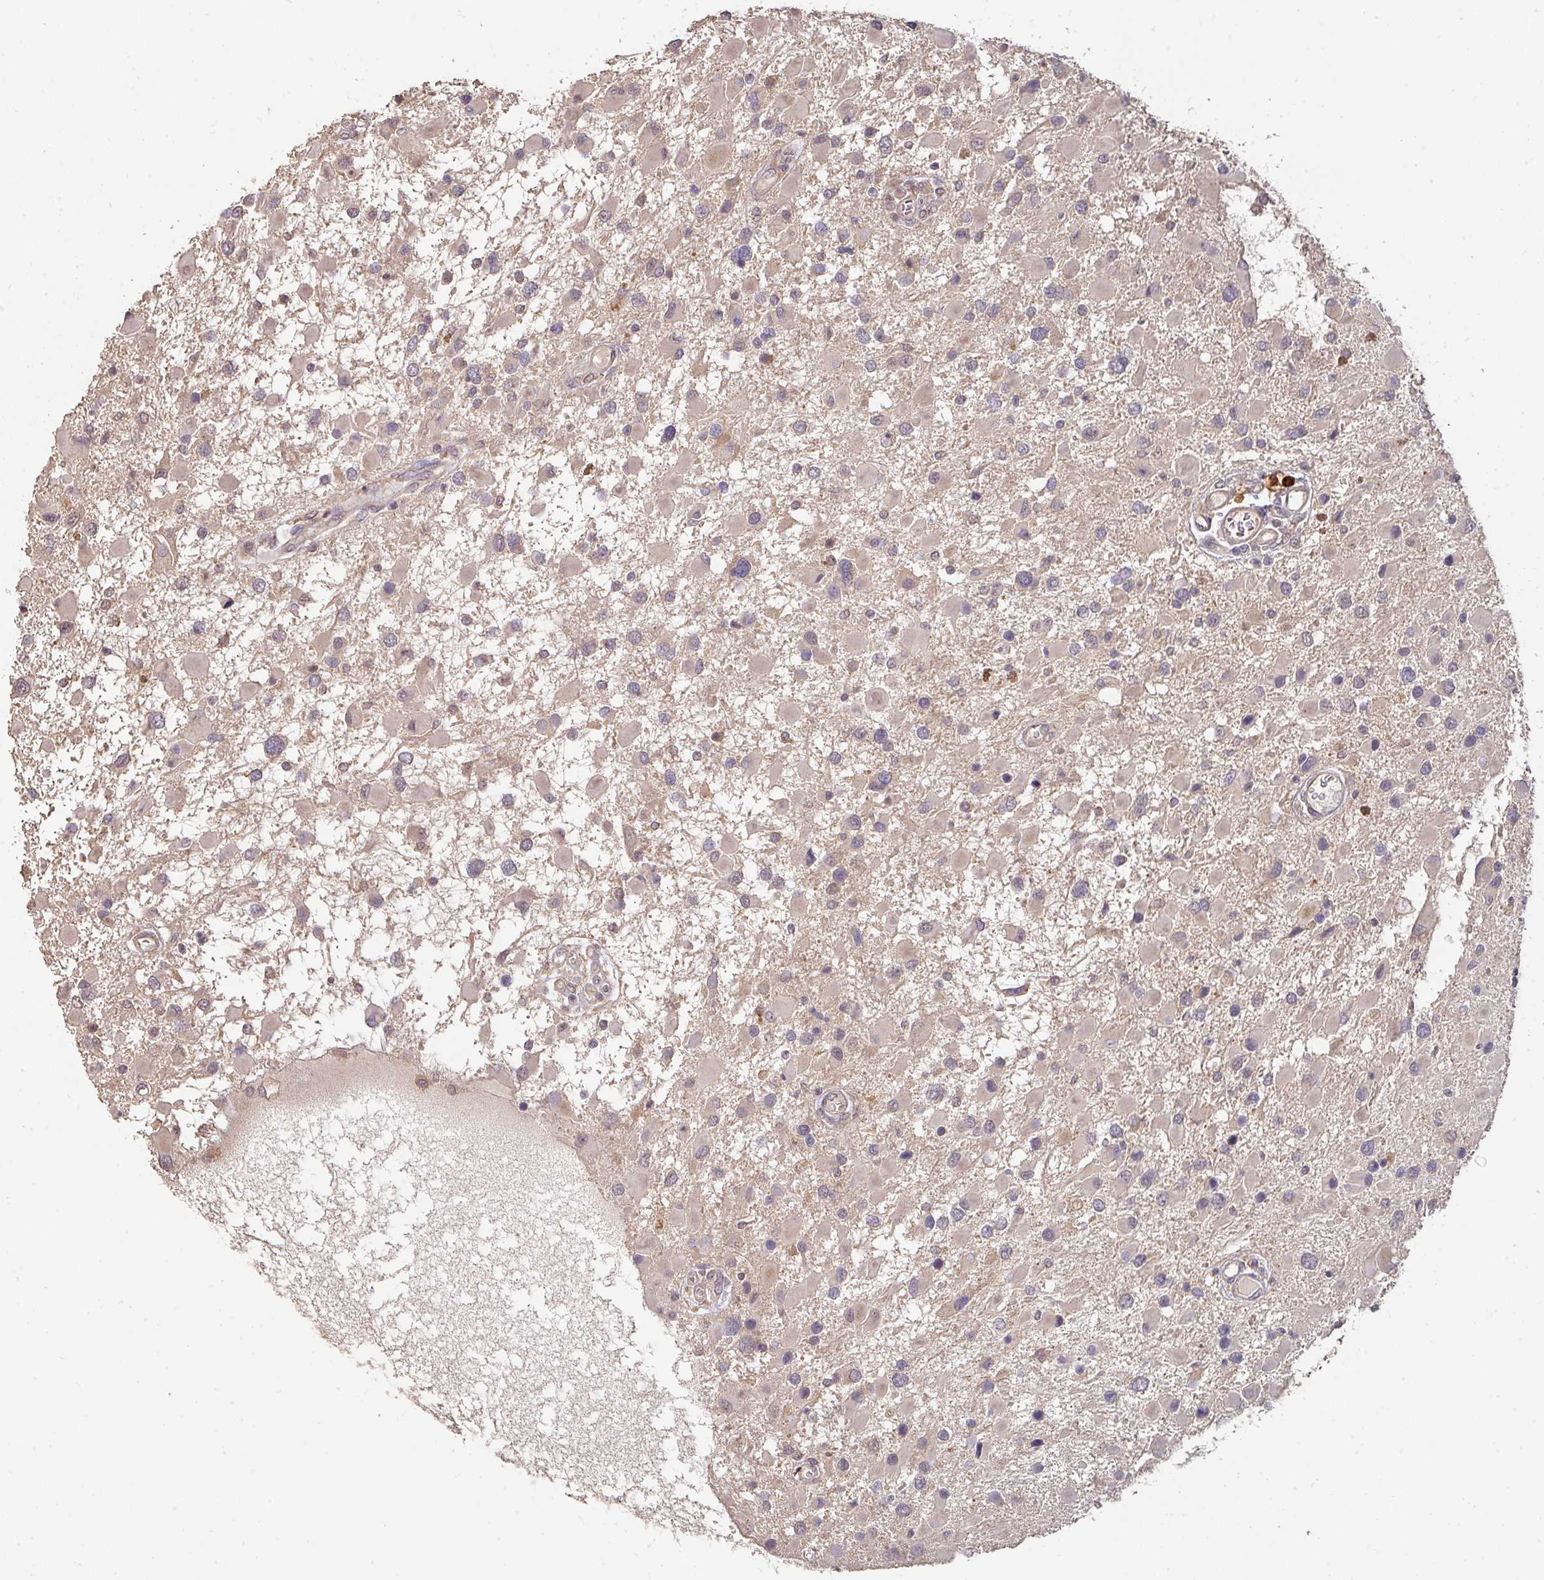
{"staining": {"intensity": "weak", "quantity": "<25%", "location": "cytoplasmic/membranous"}, "tissue": "glioma", "cell_type": "Tumor cells", "image_type": "cancer", "snomed": [{"axis": "morphology", "description": "Glioma, malignant, High grade"}, {"axis": "topography", "description": "Brain"}], "caption": "Malignant glioma (high-grade) was stained to show a protein in brown. There is no significant positivity in tumor cells. (Immunohistochemistry (ihc), brightfield microscopy, high magnification).", "gene": "ACVR2B", "patient": {"sex": "male", "age": 53}}